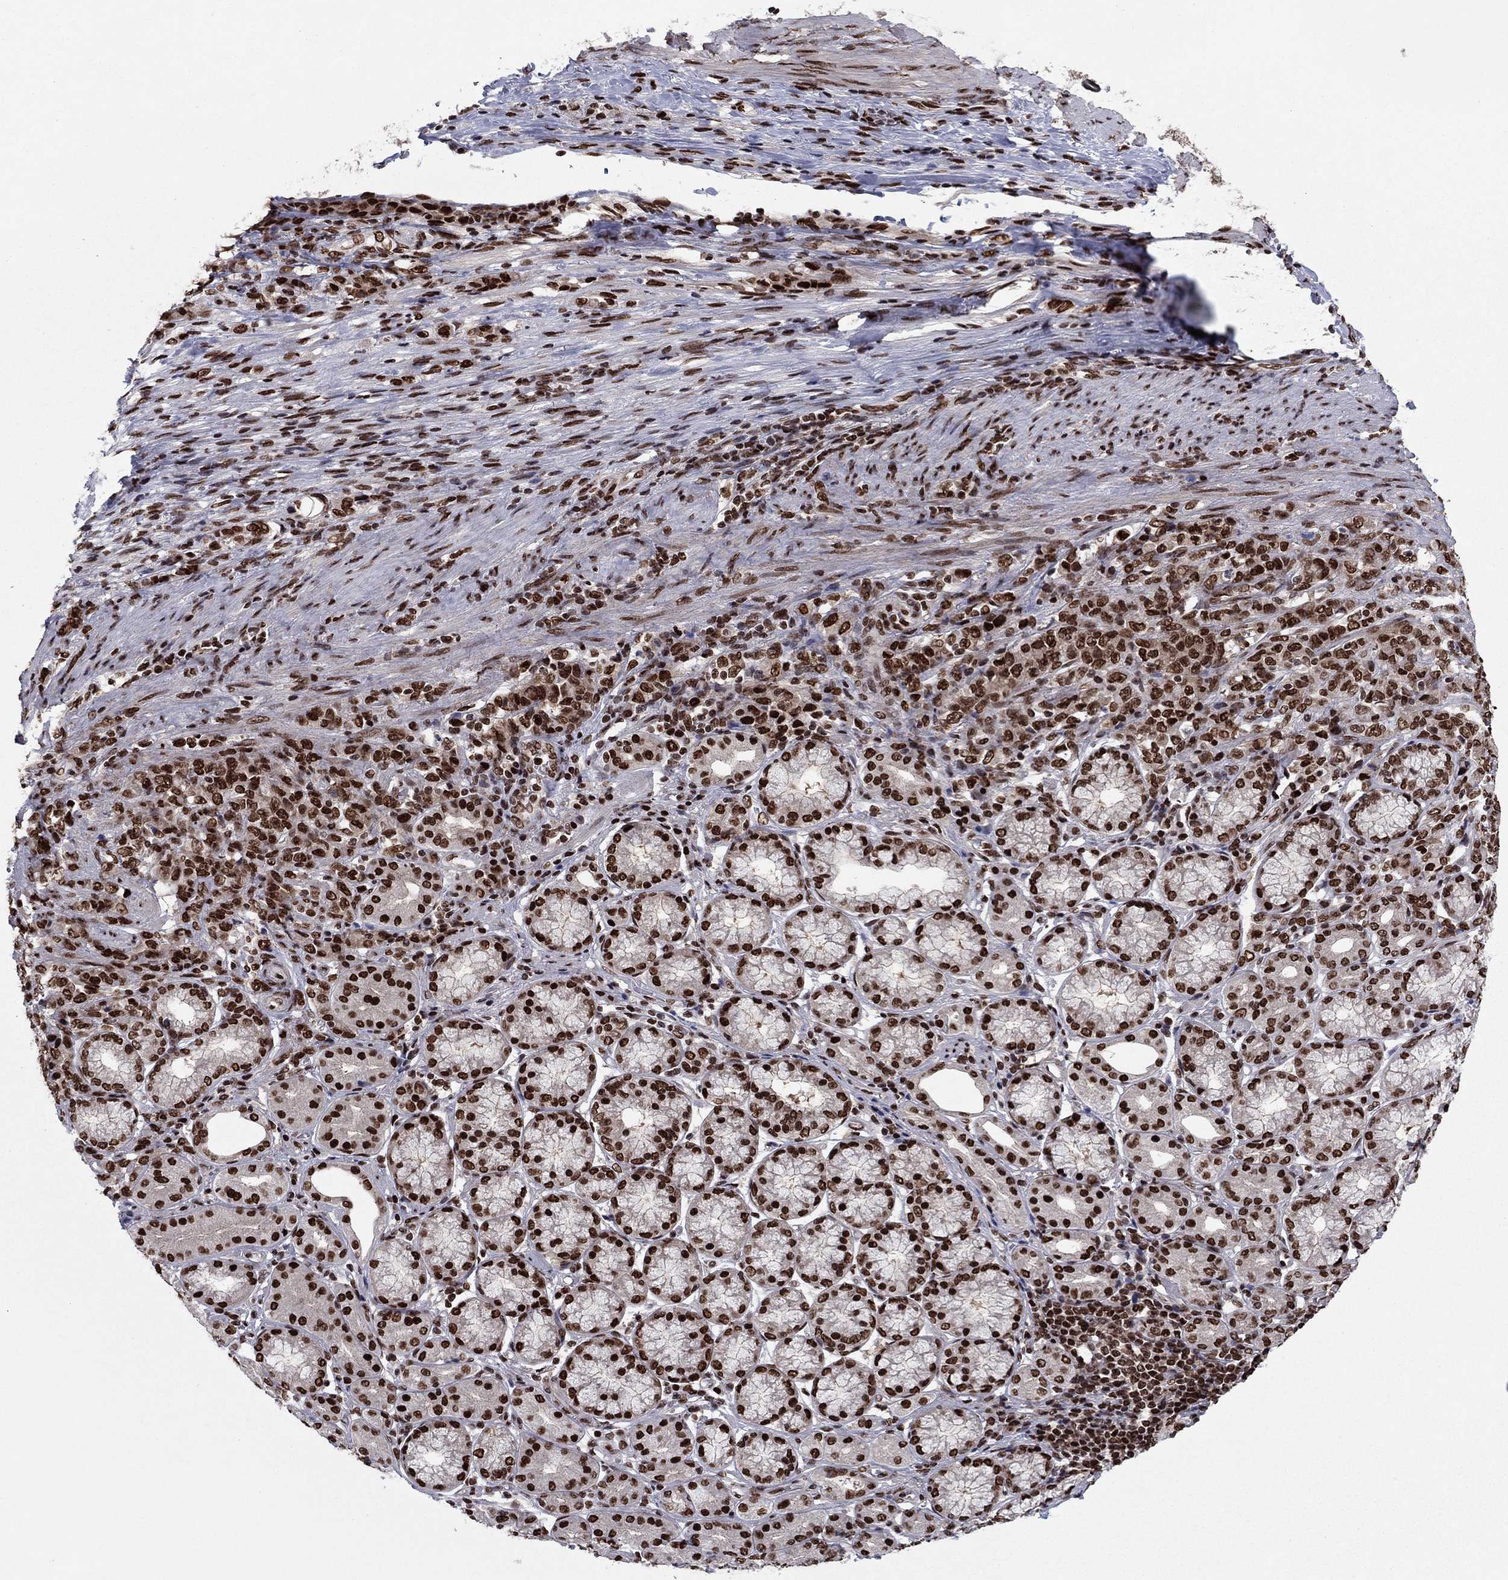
{"staining": {"intensity": "strong", "quantity": ">75%", "location": "nuclear"}, "tissue": "stomach cancer", "cell_type": "Tumor cells", "image_type": "cancer", "snomed": [{"axis": "morphology", "description": "Normal tissue, NOS"}, {"axis": "morphology", "description": "Adenocarcinoma, NOS"}, {"axis": "topography", "description": "Stomach"}], "caption": "High-power microscopy captured an immunohistochemistry (IHC) photomicrograph of adenocarcinoma (stomach), revealing strong nuclear positivity in approximately >75% of tumor cells. (DAB (3,3'-diaminobenzidine) = brown stain, brightfield microscopy at high magnification).", "gene": "USP54", "patient": {"sex": "female", "age": 79}}